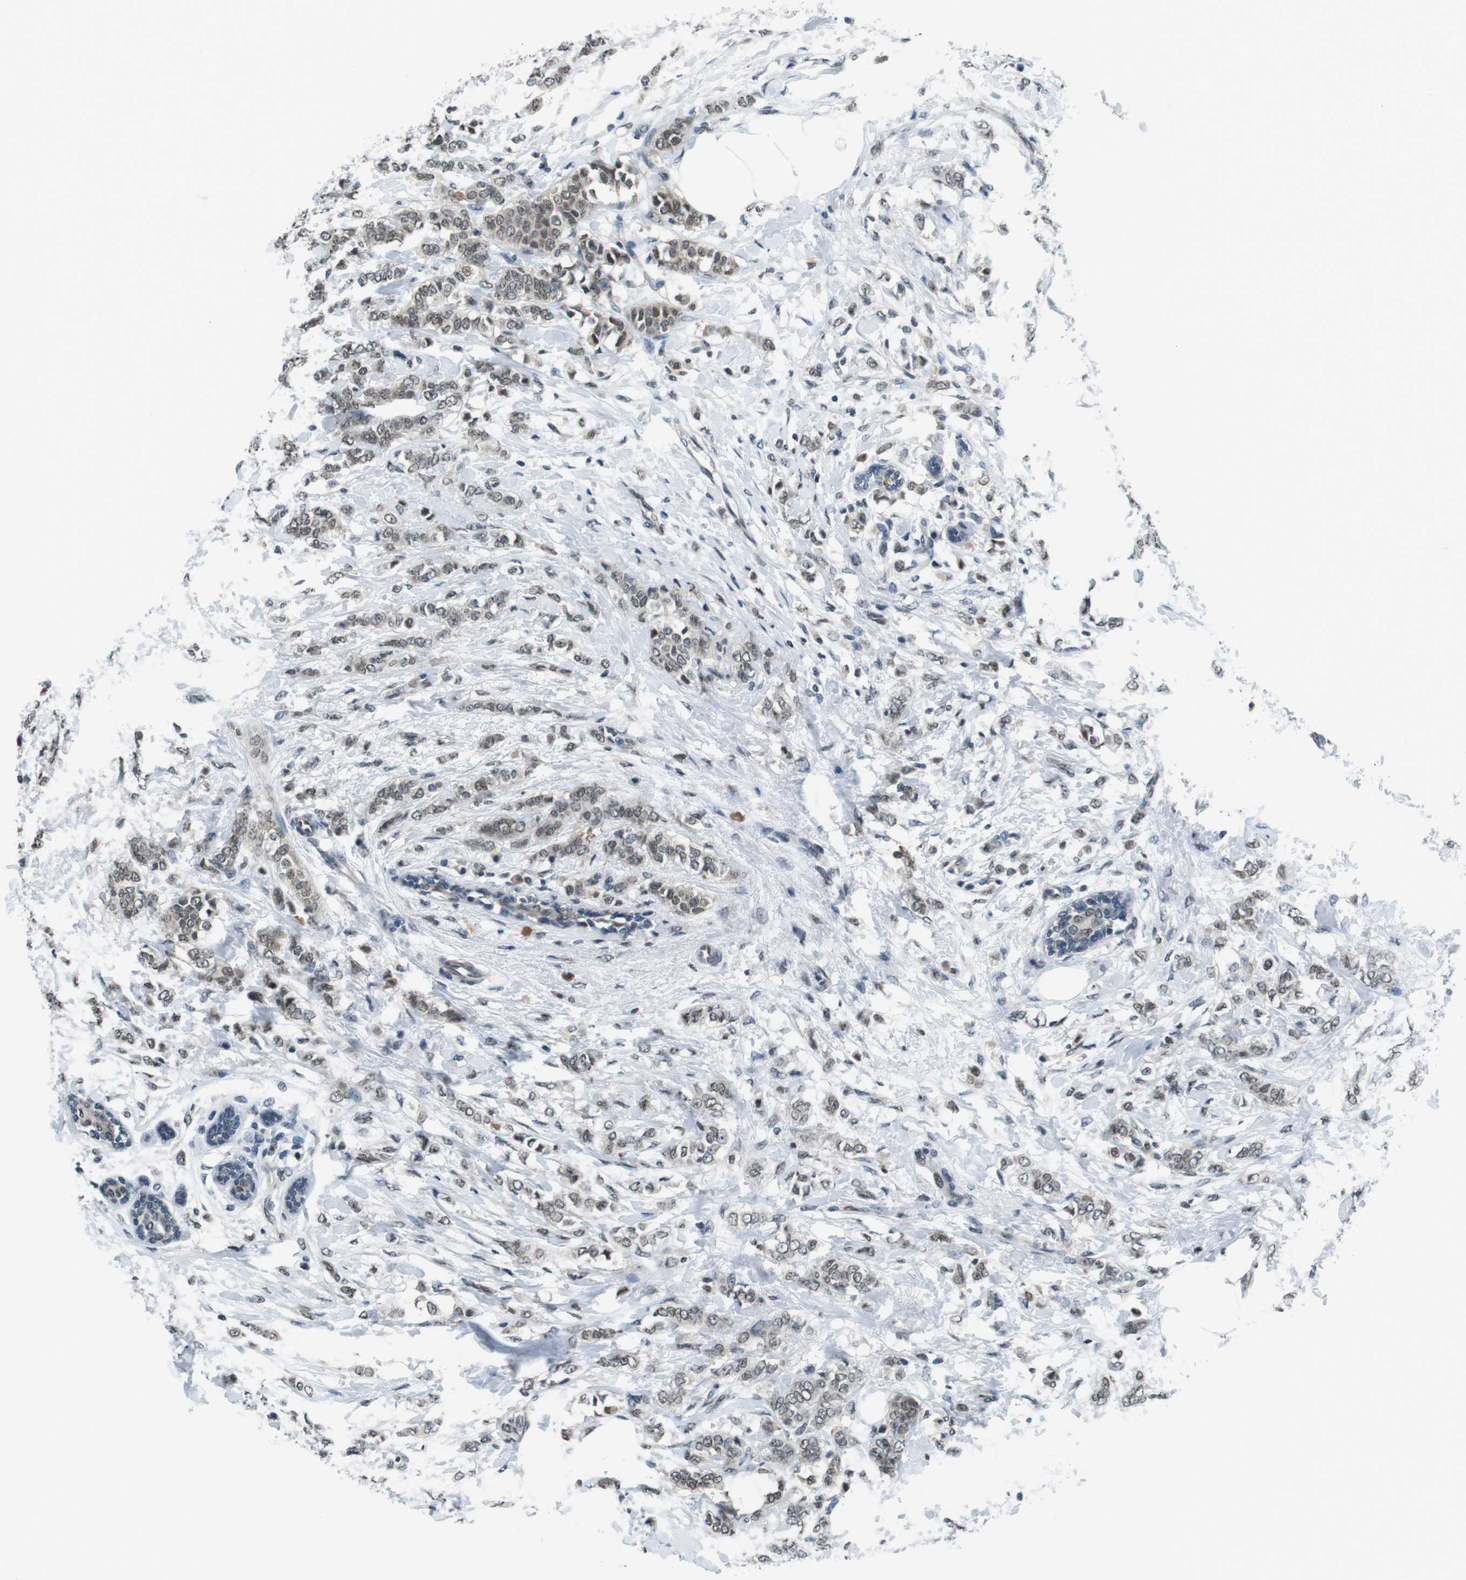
{"staining": {"intensity": "weak", "quantity": "25%-75%", "location": "nuclear"}, "tissue": "breast cancer", "cell_type": "Tumor cells", "image_type": "cancer", "snomed": [{"axis": "morphology", "description": "Lobular carcinoma, in situ"}, {"axis": "morphology", "description": "Lobular carcinoma"}, {"axis": "topography", "description": "Breast"}], "caption": "Protein staining by immunohistochemistry shows weak nuclear staining in about 25%-75% of tumor cells in breast cancer. The staining was performed using DAB to visualize the protein expression in brown, while the nuclei were stained in blue with hematoxylin (Magnification: 20x).", "gene": "NEK4", "patient": {"sex": "female", "age": 41}}